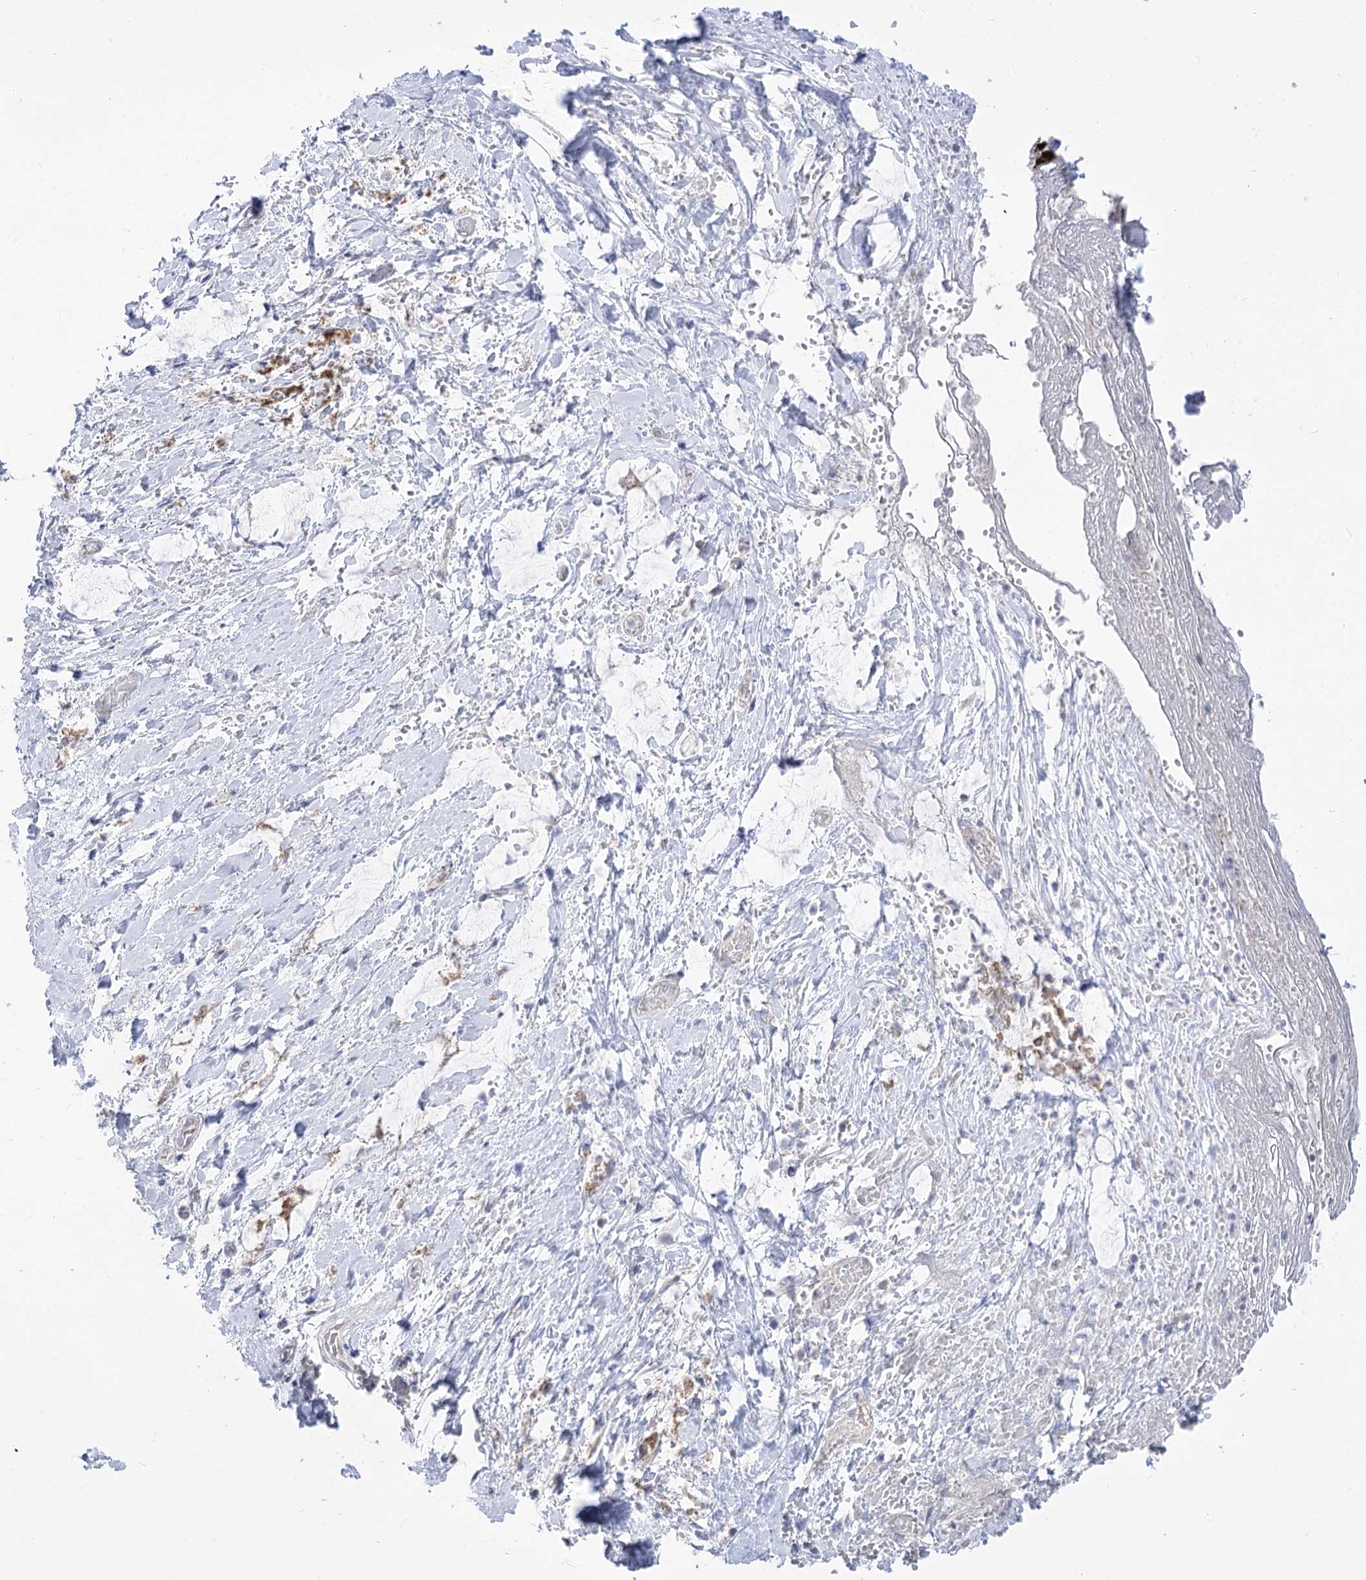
{"staining": {"intensity": "negative", "quantity": "none", "location": "none"}, "tissue": "smooth muscle", "cell_type": "Smooth muscle cells", "image_type": "normal", "snomed": [{"axis": "morphology", "description": "Normal tissue, NOS"}, {"axis": "morphology", "description": "Adenocarcinoma, NOS"}, {"axis": "topography", "description": "Colon"}, {"axis": "topography", "description": "Peripheral nerve tissue"}], "caption": "Histopathology image shows no significant protein positivity in smooth muscle cells of normal smooth muscle.", "gene": "HELT", "patient": {"sex": "male", "age": 14}}